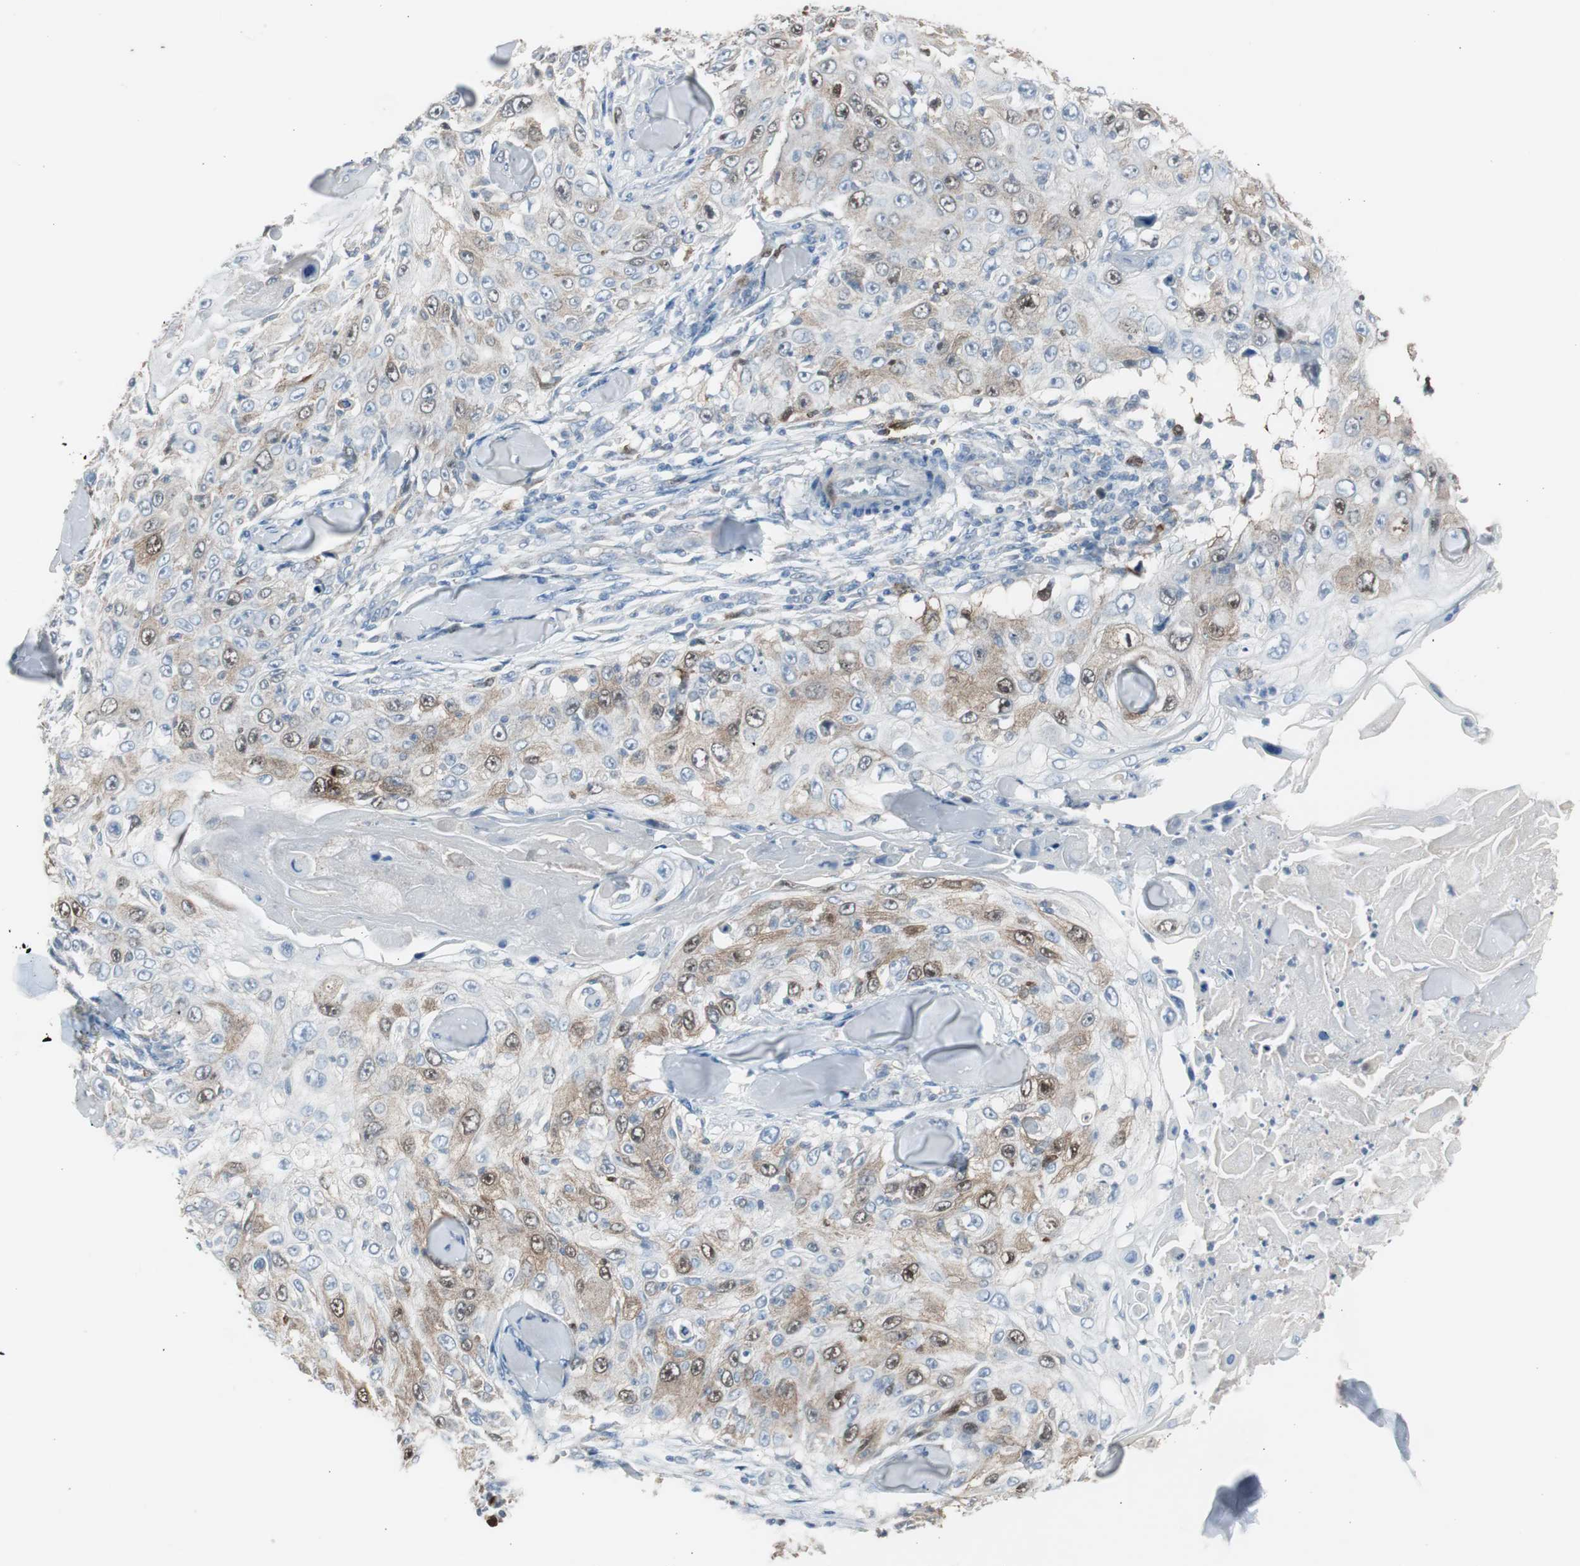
{"staining": {"intensity": "weak", "quantity": "25%-75%", "location": "cytoplasmic/membranous"}, "tissue": "skin cancer", "cell_type": "Tumor cells", "image_type": "cancer", "snomed": [{"axis": "morphology", "description": "Squamous cell carcinoma, NOS"}, {"axis": "topography", "description": "Skin"}], "caption": "The immunohistochemical stain highlights weak cytoplasmic/membranous expression in tumor cells of skin squamous cell carcinoma tissue.", "gene": "TK1", "patient": {"sex": "male", "age": 86}}